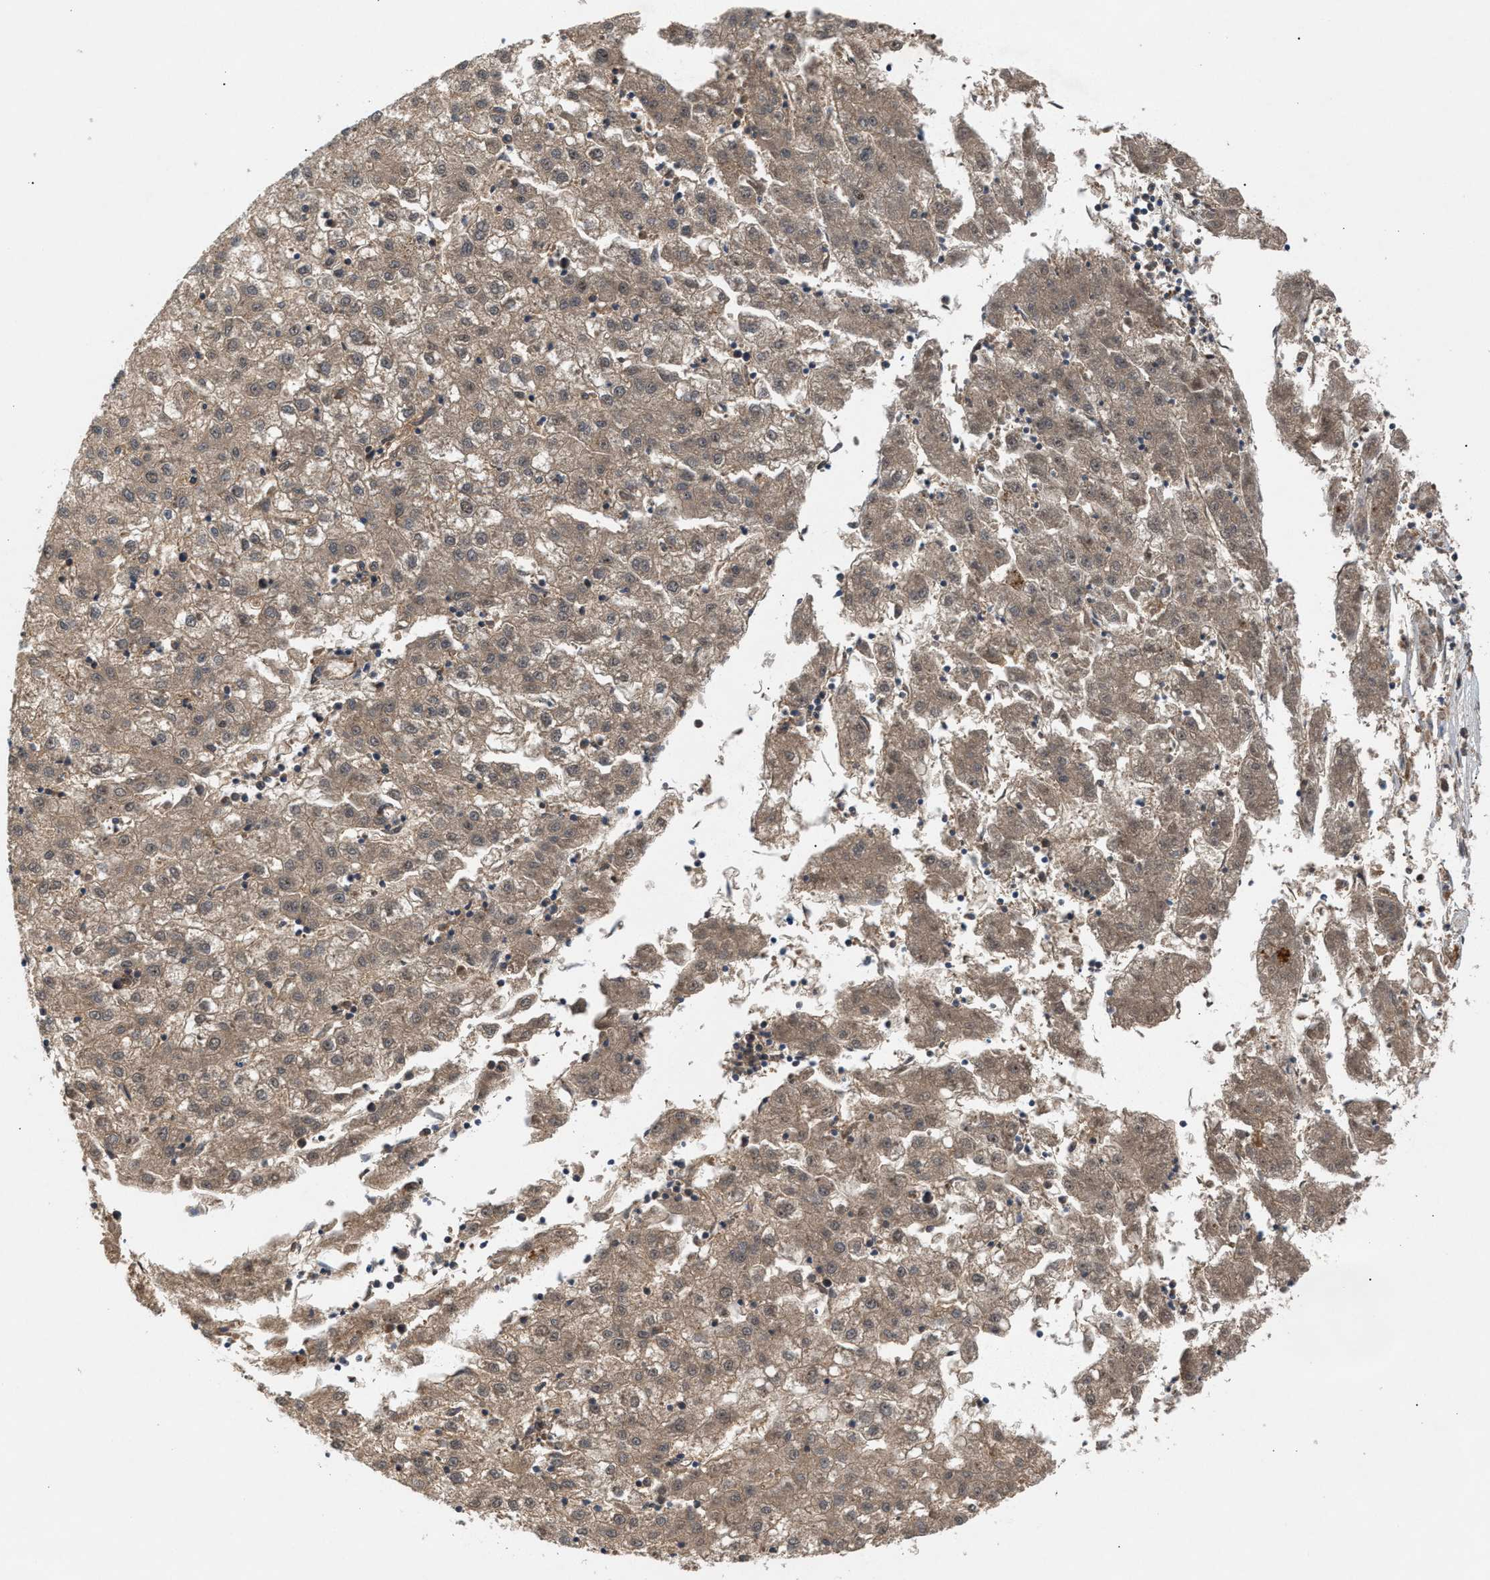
{"staining": {"intensity": "moderate", "quantity": ">75%", "location": "cytoplasmic/membranous"}, "tissue": "liver cancer", "cell_type": "Tumor cells", "image_type": "cancer", "snomed": [{"axis": "morphology", "description": "Carcinoma, Hepatocellular, NOS"}, {"axis": "topography", "description": "Liver"}], "caption": "High-magnification brightfield microscopy of hepatocellular carcinoma (liver) stained with DAB (brown) and counterstained with hematoxylin (blue). tumor cells exhibit moderate cytoplasmic/membranous expression is present in approximately>75% of cells. (DAB (3,3'-diaminobenzidine) IHC with brightfield microscopy, high magnification).", "gene": "GLOD4", "patient": {"sex": "male", "age": 72}}